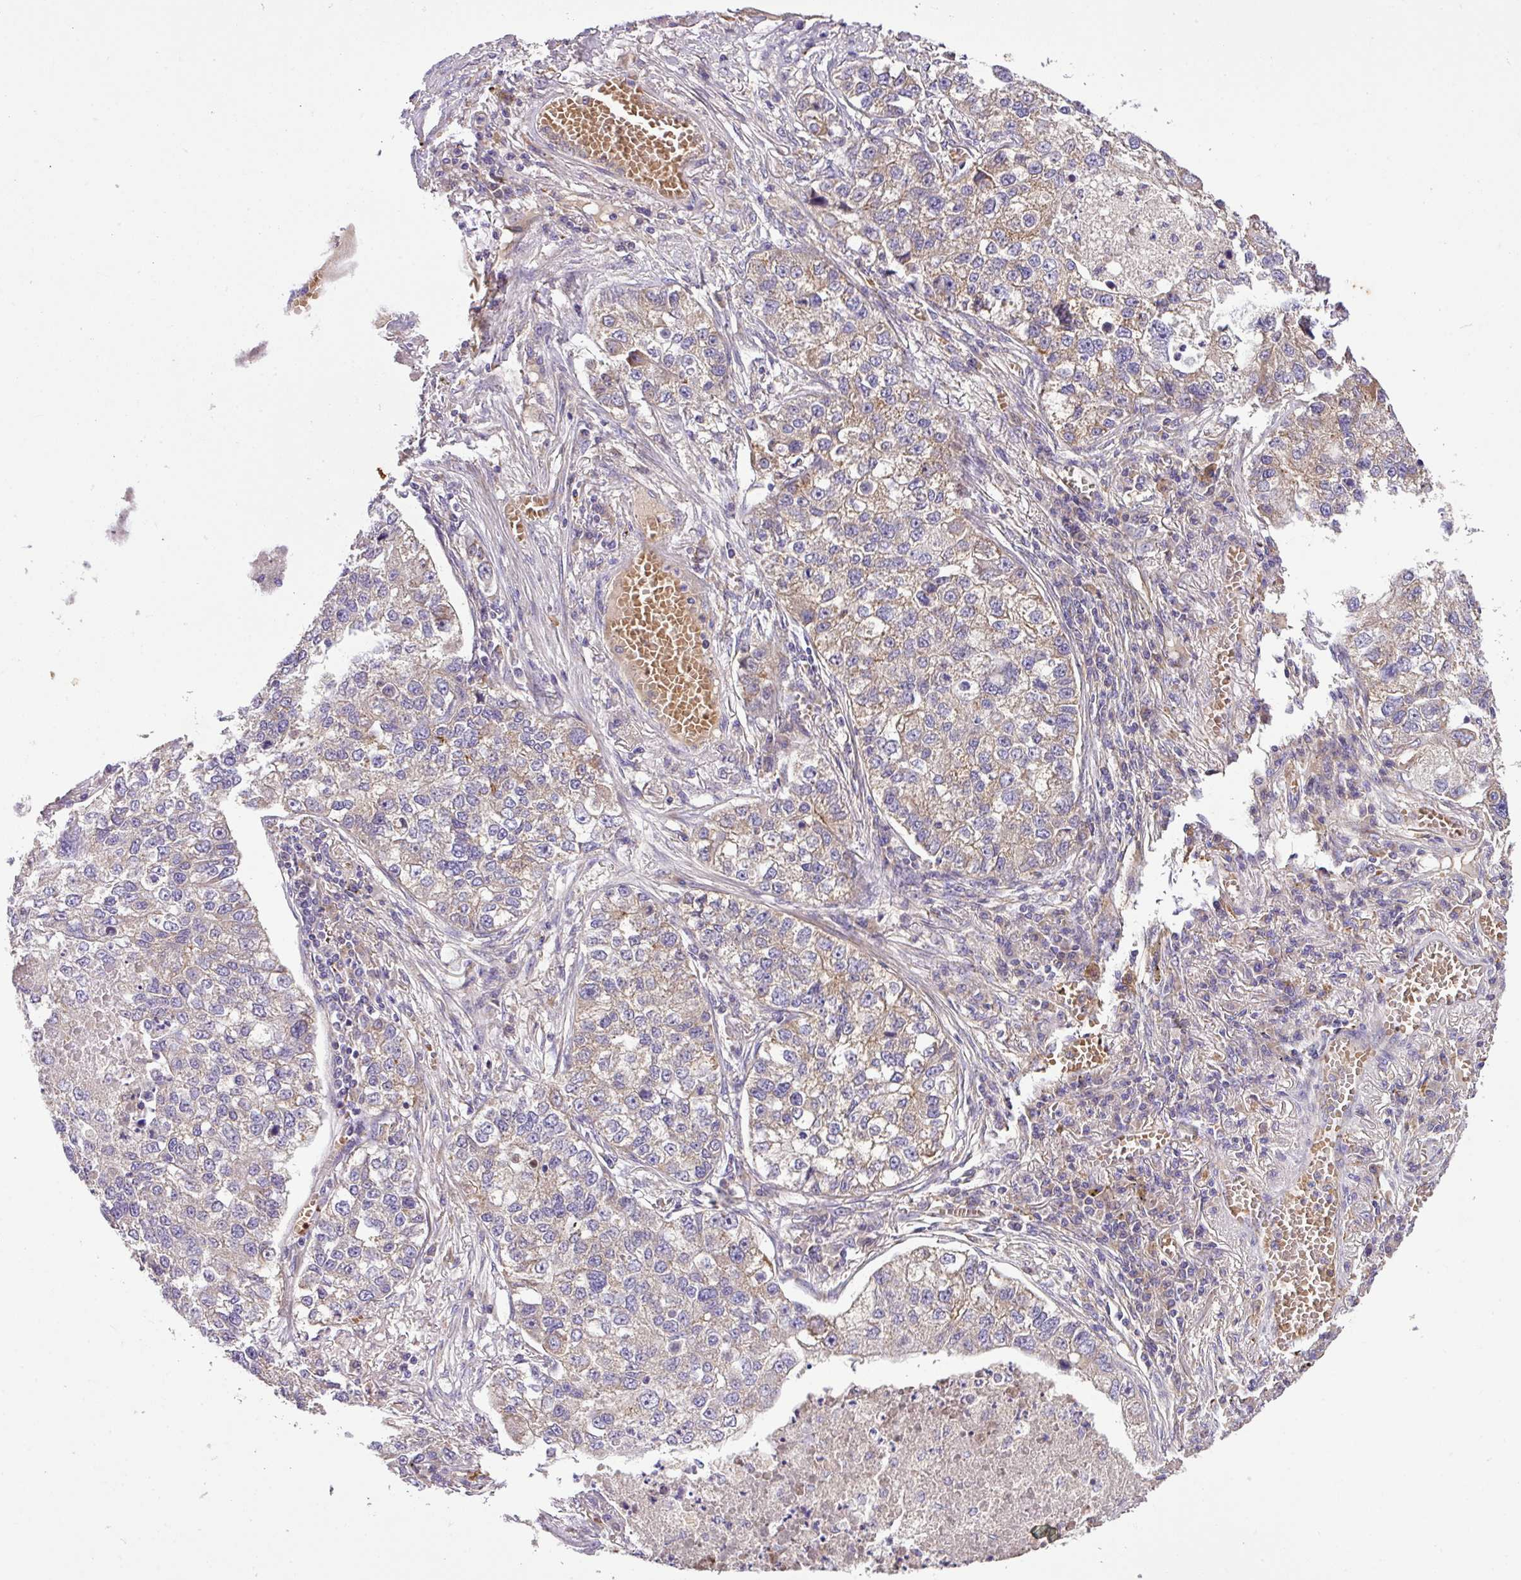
{"staining": {"intensity": "weak", "quantity": "25%-75%", "location": "cytoplasmic/membranous"}, "tissue": "lung cancer", "cell_type": "Tumor cells", "image_type": "cancer", "snomed": [{"axis": "morphology", "description": "Adenocarcinoma, NOS"}, {"axis": "topography", "description": "Lung"}], "caption": "Immunohistochemical staining of lung adenocarcinoma exhibits low levels of weak cytoplasmic/membranous protein expression in about 25%-75% of tumor cells.", "gene": "ZNF513", "patient": {"sex": "male", "age": 49}}